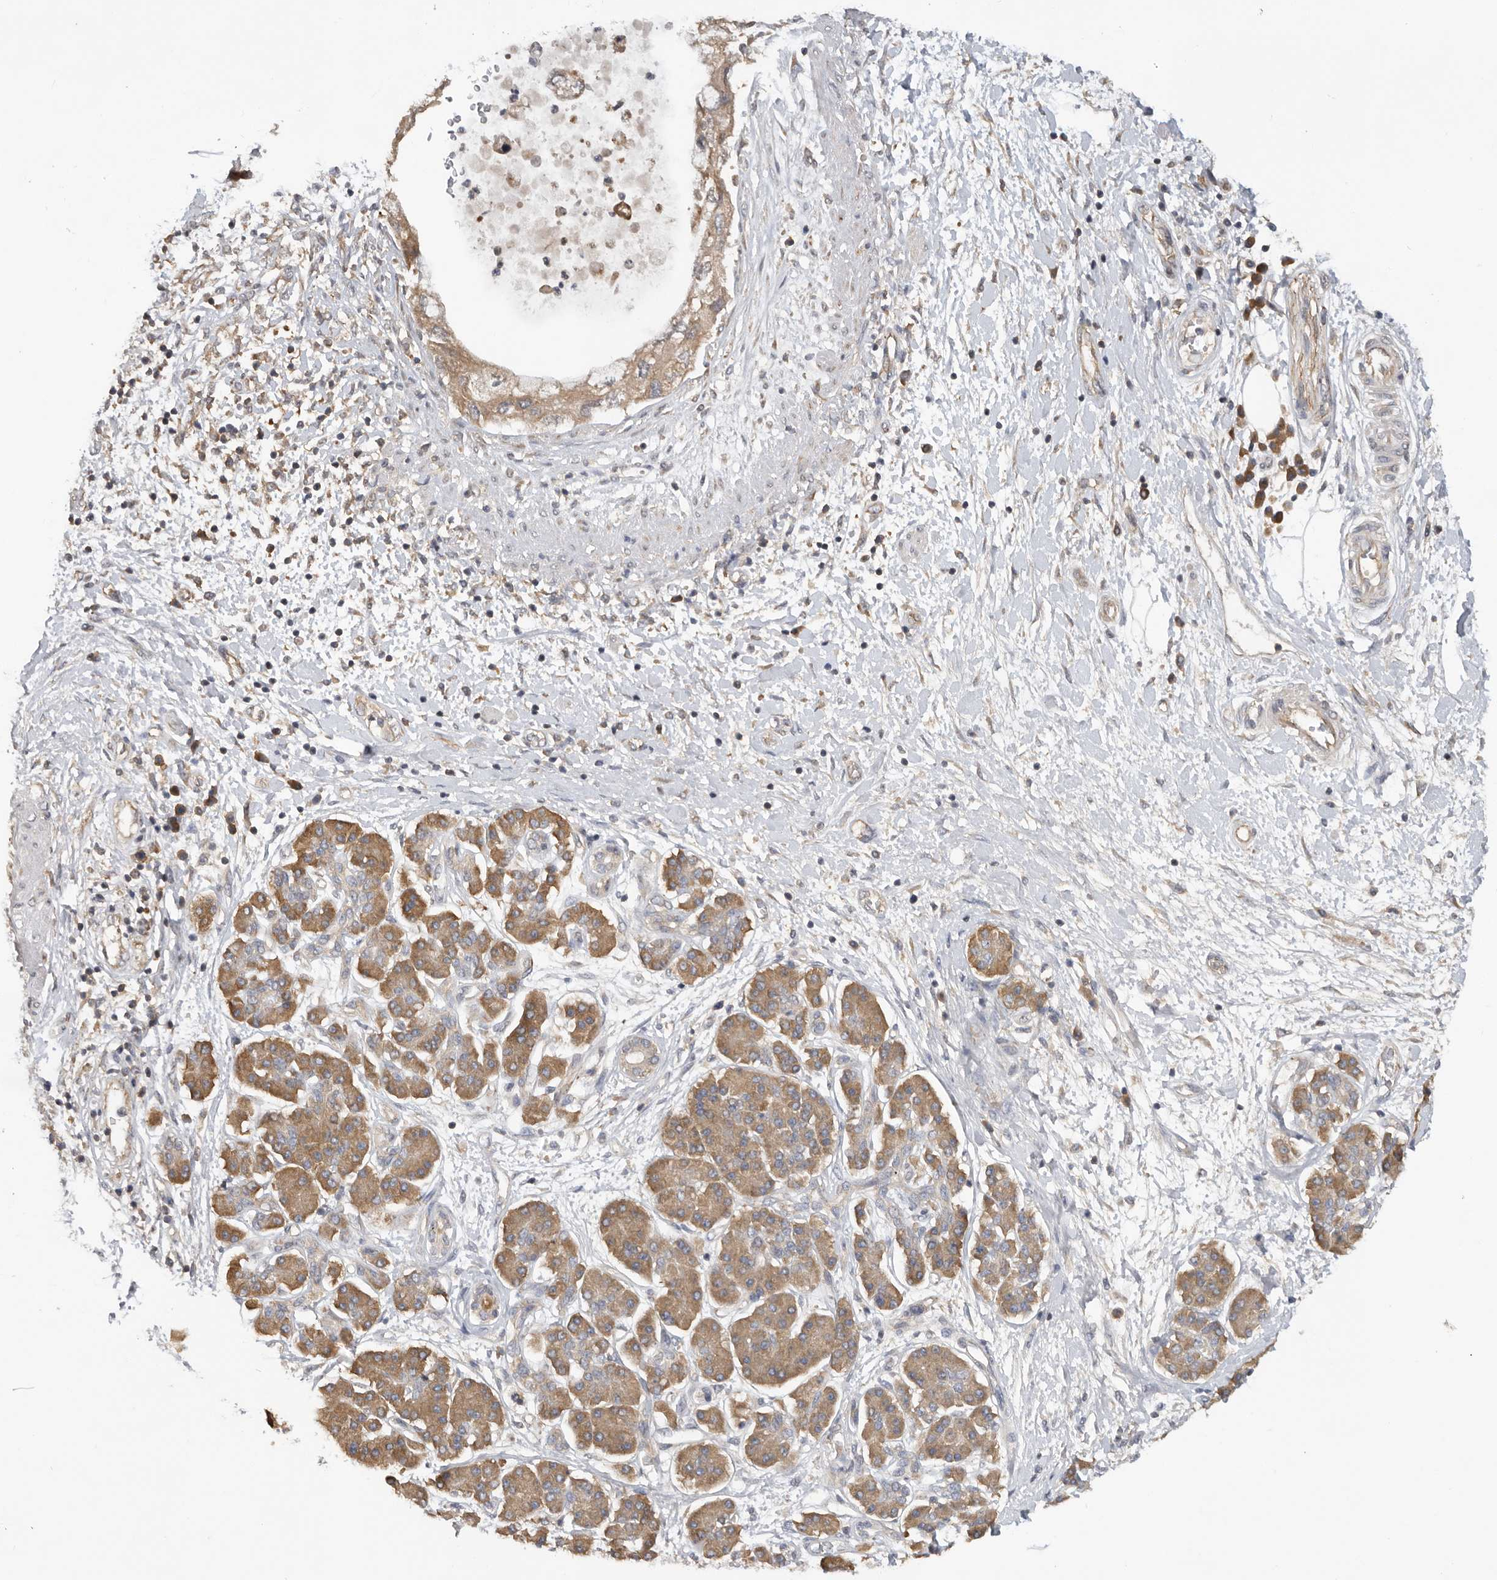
{"staining": {"intensity": "moderate", "quantity": ">75%", "location": "cytoplasmic/membranous"}, "tissue": "pancreatic cancer", "cell_type": "Tumor cells", "image_type": "cancer", "snomed": [{"axis": "morphology", "description": "Adenocarcinoma, NOS"}, {"axis": "topography", "description": "Pancreas"}], "caption": "Protein staining of adenocarcinoma (pancreatic) tissue shows moderate cytoplasmic/membranous positivity in about >75% of tumor cells.", "gene": "PPP1R42", "patient": {"sex": "female", "age": 73}}